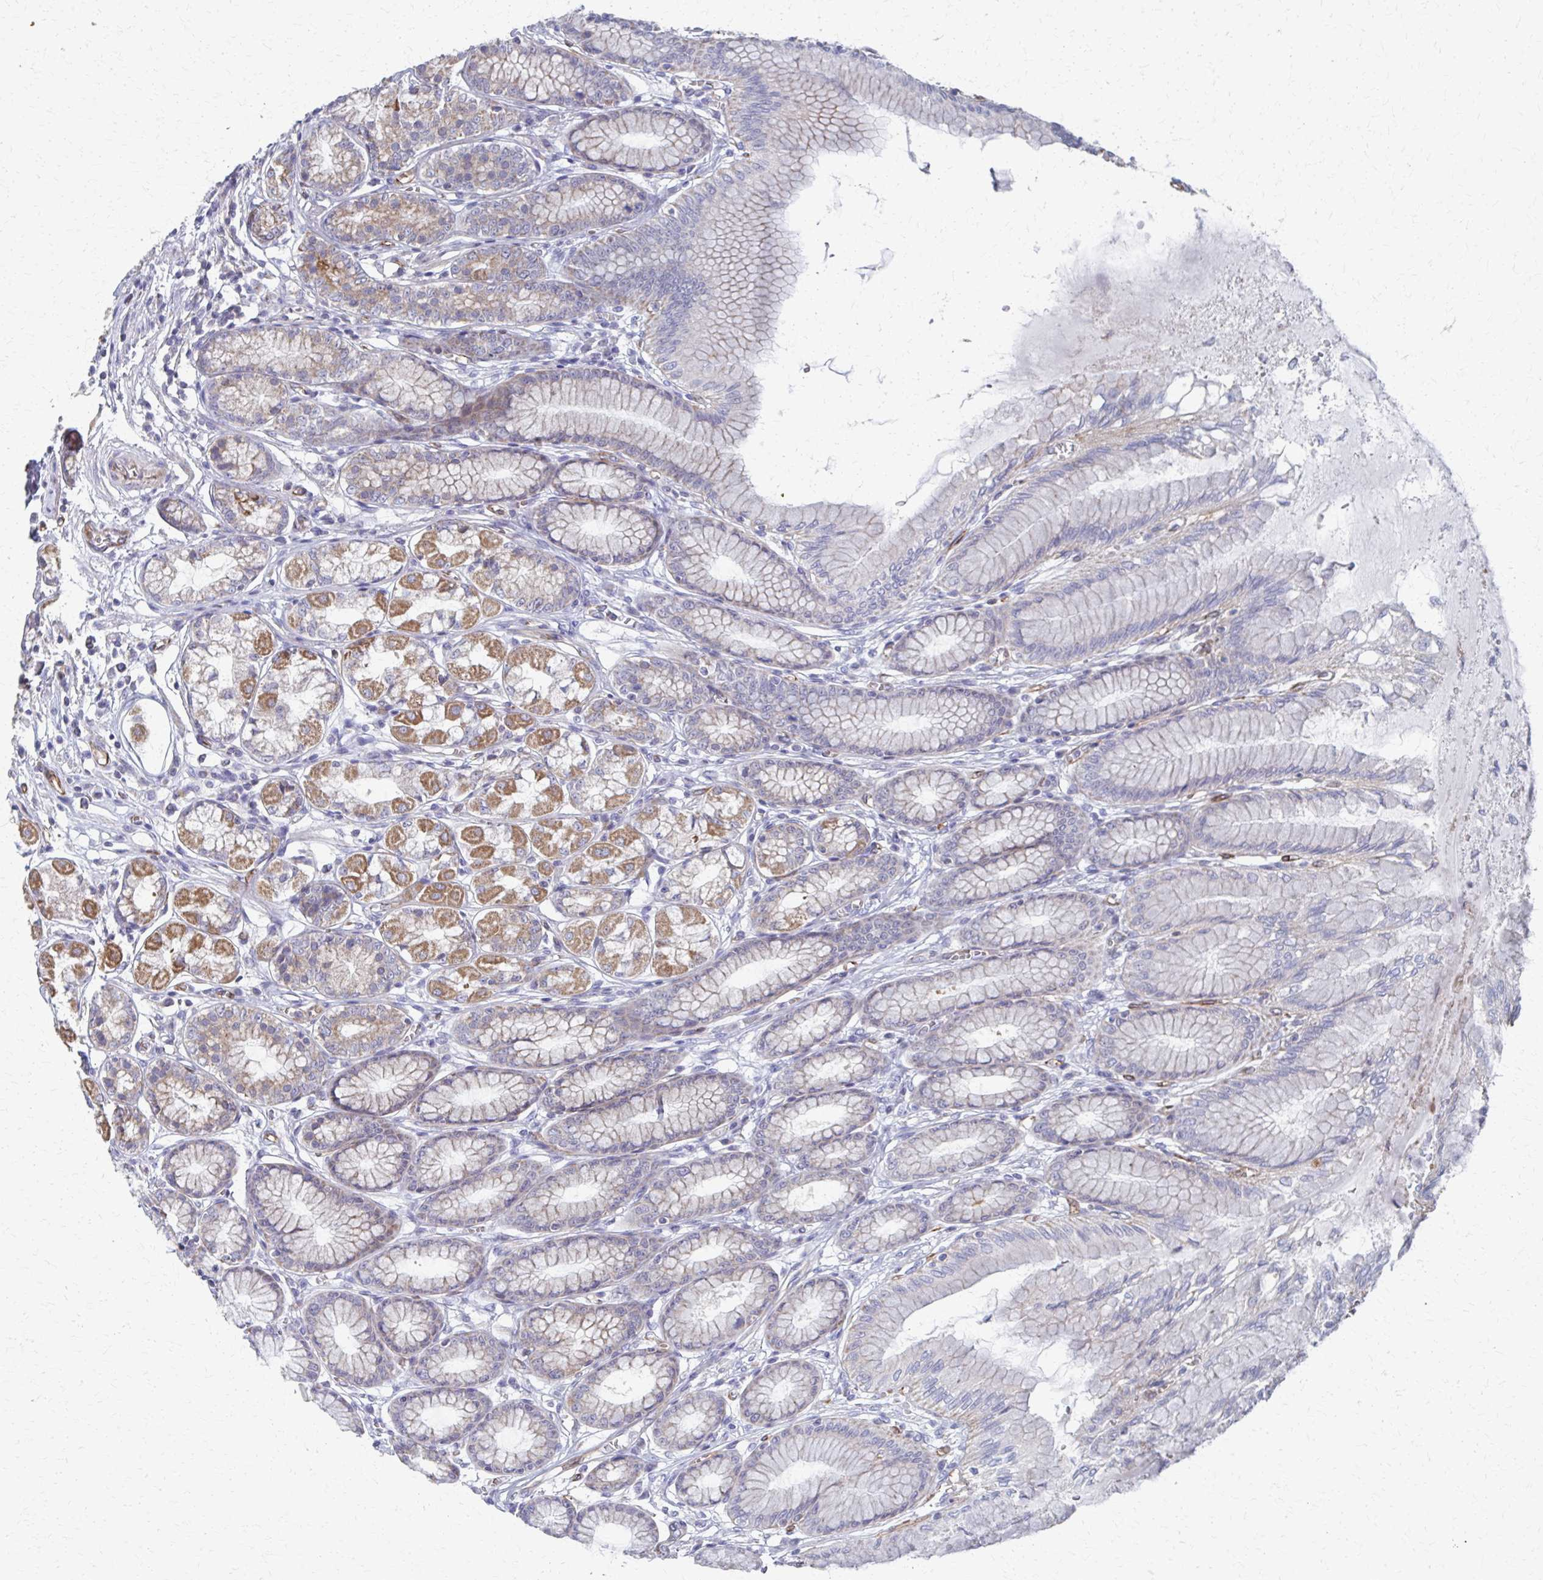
{"staining": {"intensity": "moderate", "quantity": "25%-75%", "location": "cytoplasmic/membranous"}, "tissue": "stomach", "cell_type": "Glandular cells", "image_type": "normal", "snomed": [{"axis": "morphology", "description": "Normal tissue, NOS"}, {"axis": "topography", "description": "Stomach"}, {"axis": "topography", "description": "Stomach, lower"}], "caption": "Moderate cytoplasmic/membranous expression is present in about 25%-75% of glandular cells in normal stomach.", "gene": "FAHD1", "patient": {"sex": "male", "age": 76}}